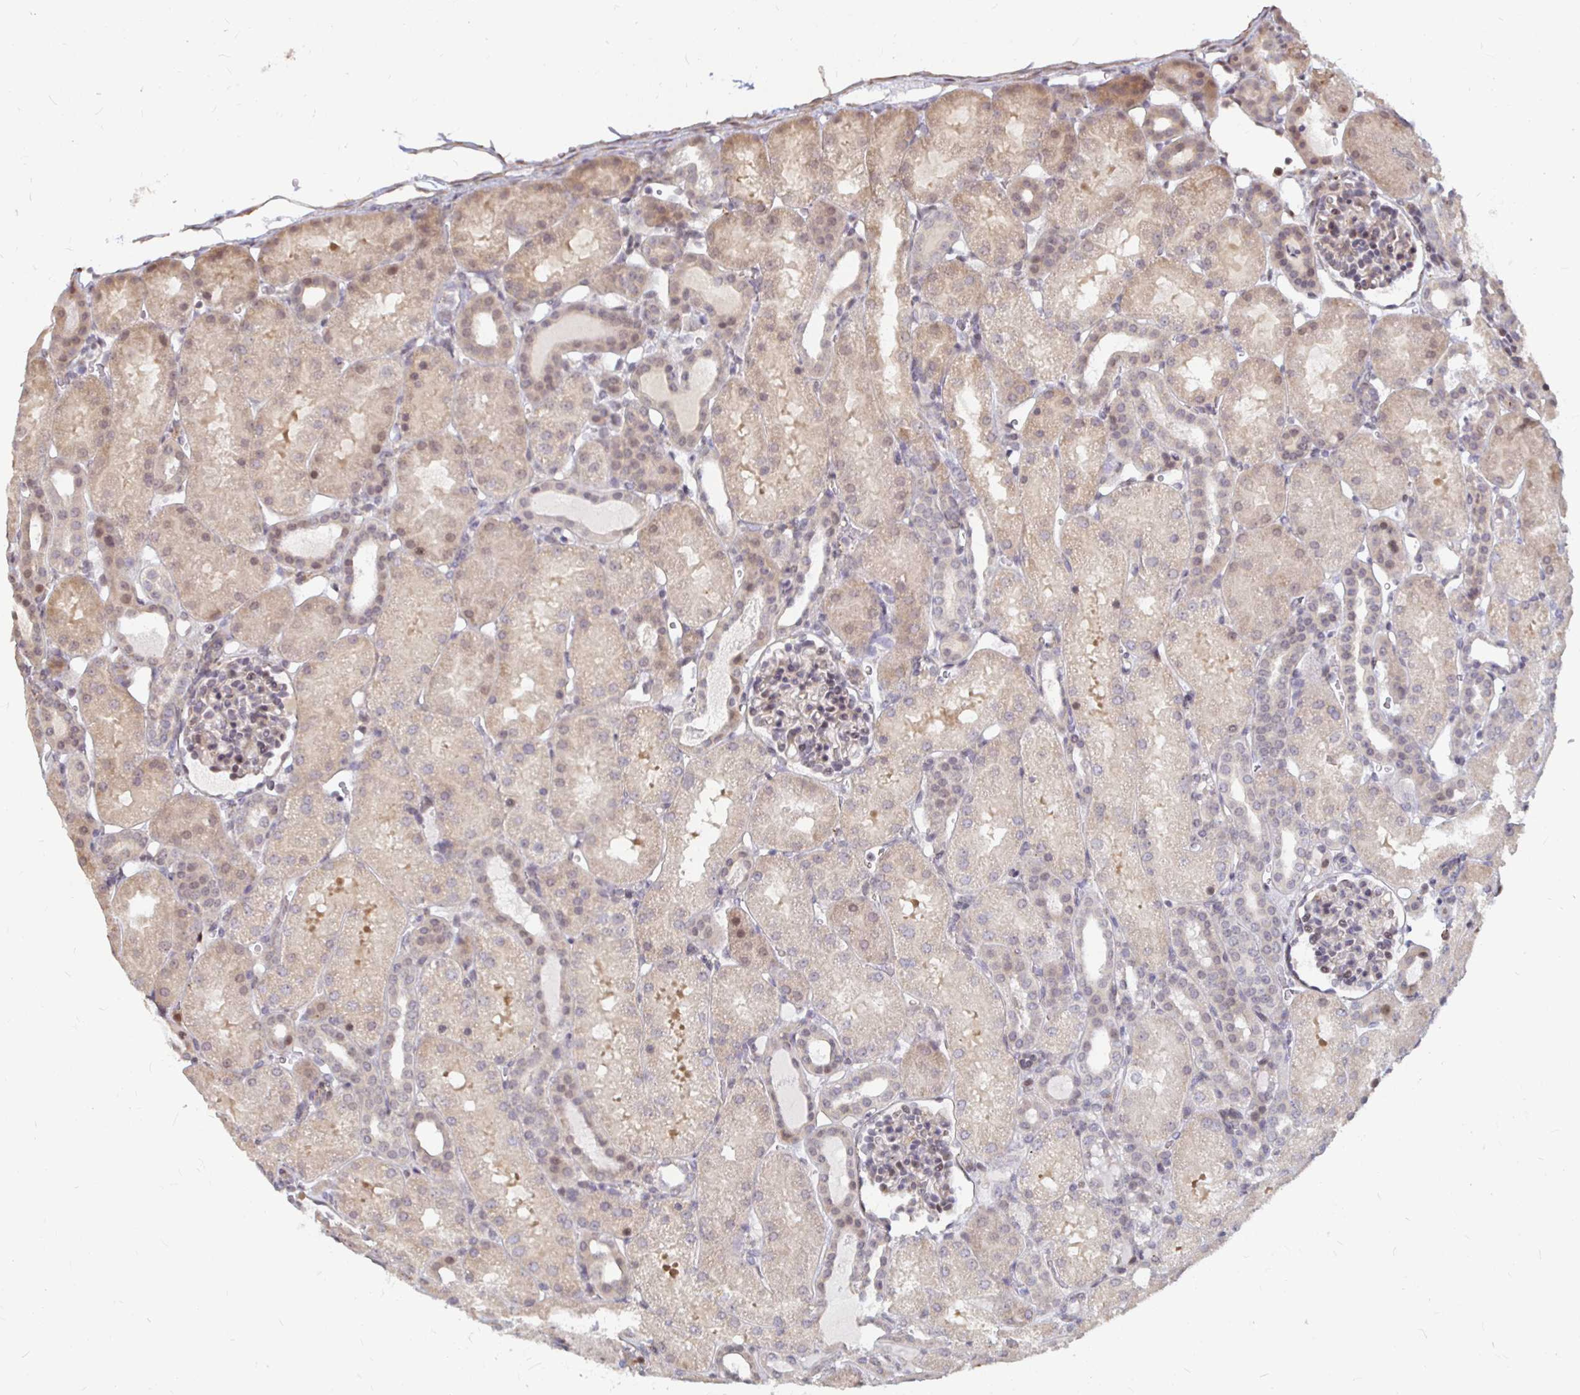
{"staining": {"intensity": "weak", "quantity": "25%-75%", "location": "cytoplasmic/membranous,nuclear"}, "tissue": "kidney", "cell_type": "Cells in glomeruli", "image_type": "normal", "snomed": [{"axis": "morphology", "description": "Normal tissue, NOS"}, {"axis": "topography", "description": "Kidney"}], "caption": "Immunohistochemistry histopathology image of benign kidney stained for a protein (brown), which shows low levels of weak cytoplasmic/membranous,nuclear staining in approximately 25%-75% of cells in glomeruli.", "gene": "CAPN11", "patient": {"sex": "male", "age": 2}}